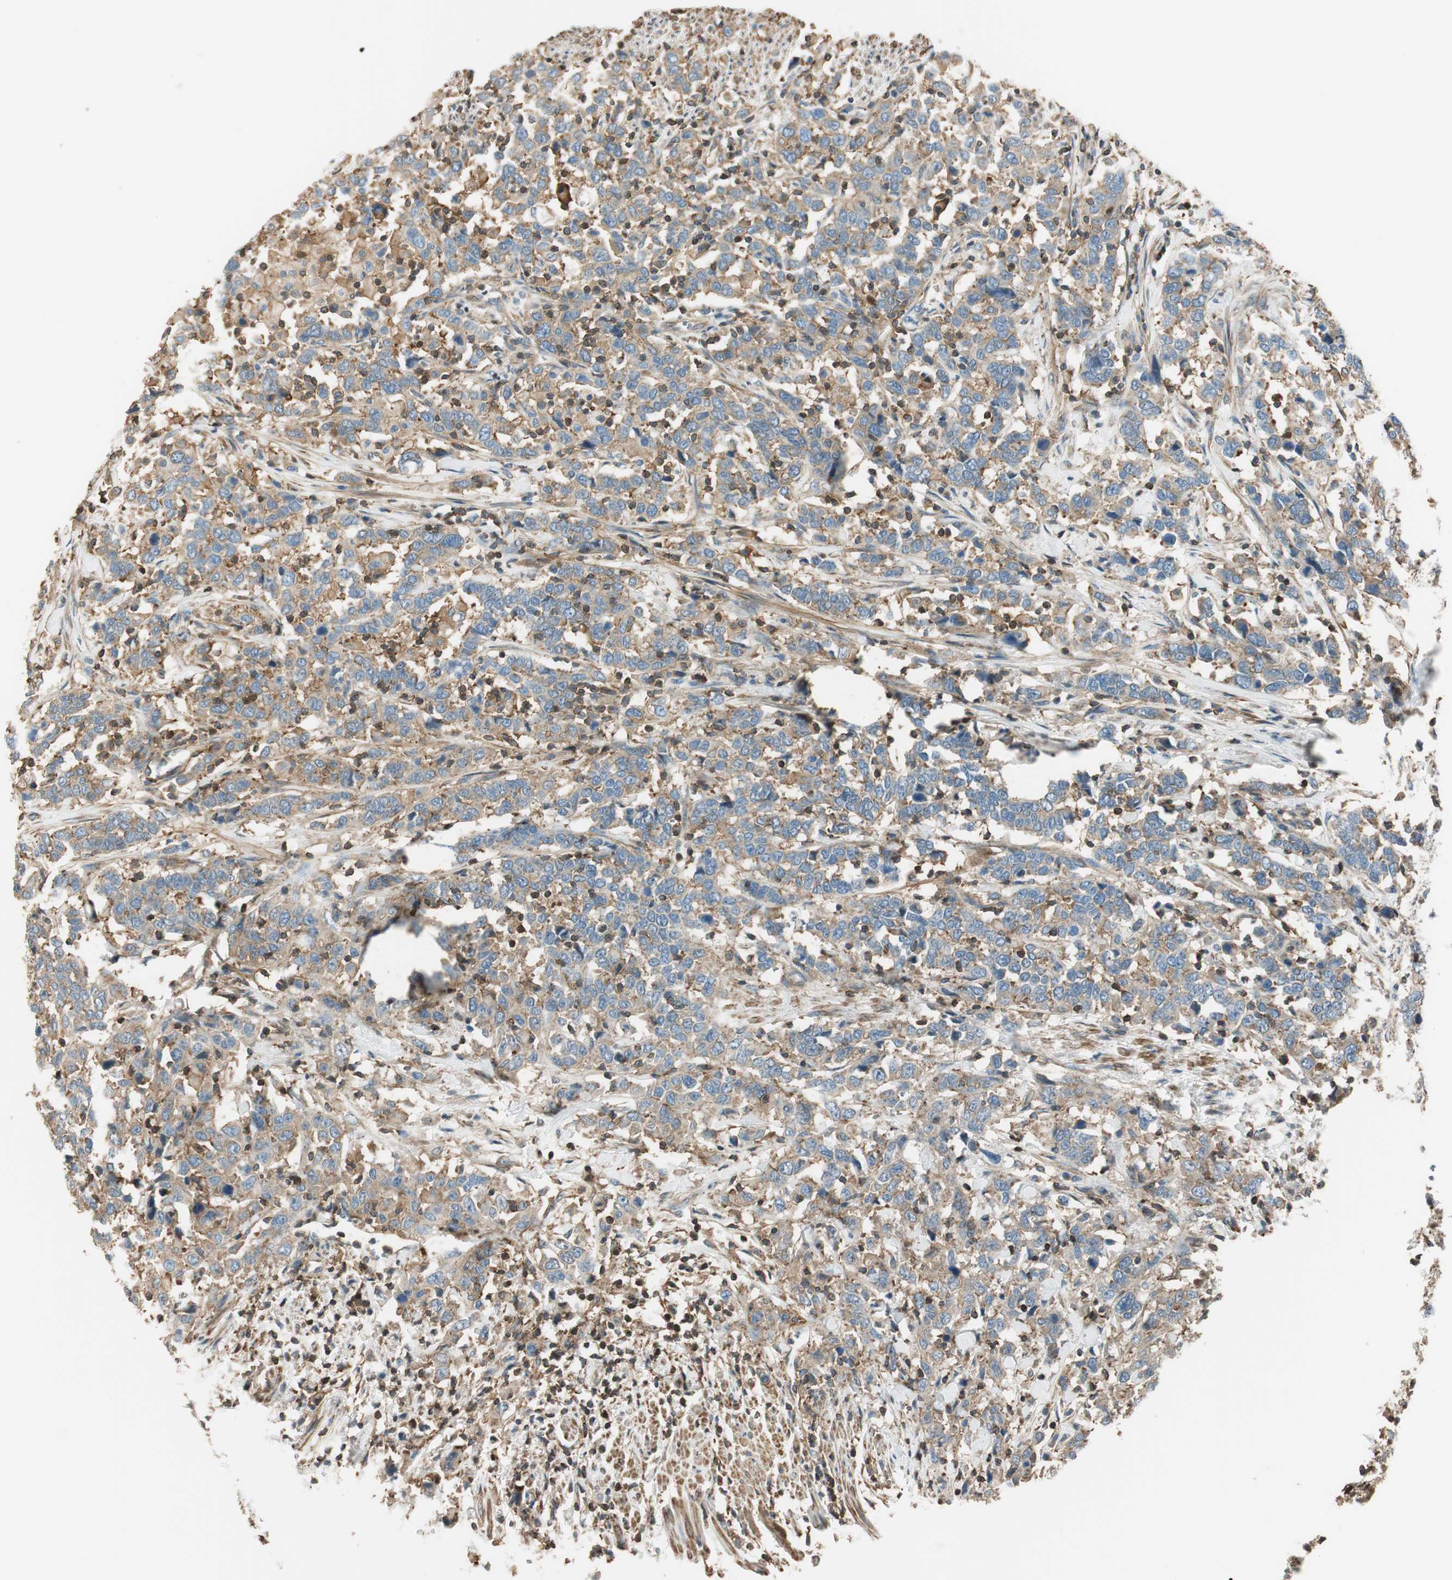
{"staining": {"intensity": "weak", "quantity": ">75%", "location": "cytoplasmic/membranous"}, "tissue": "urothelial cancer", "cell_type": "Tumor cells", "image_type": "cancer", "snomed": [{"axis": "morphology", "description": "Urothelial carcinoma, High grade"}, {"axis": "topography", "description": "Urinary bladder"}], "caption": "Weak cytoplasmic/membranous expression is seen in about >75% of tumor cells in urothelial carcinoma (high-grade).", "gene": "PI4K2B", "patient": {"sex": "male", "age": 61}}